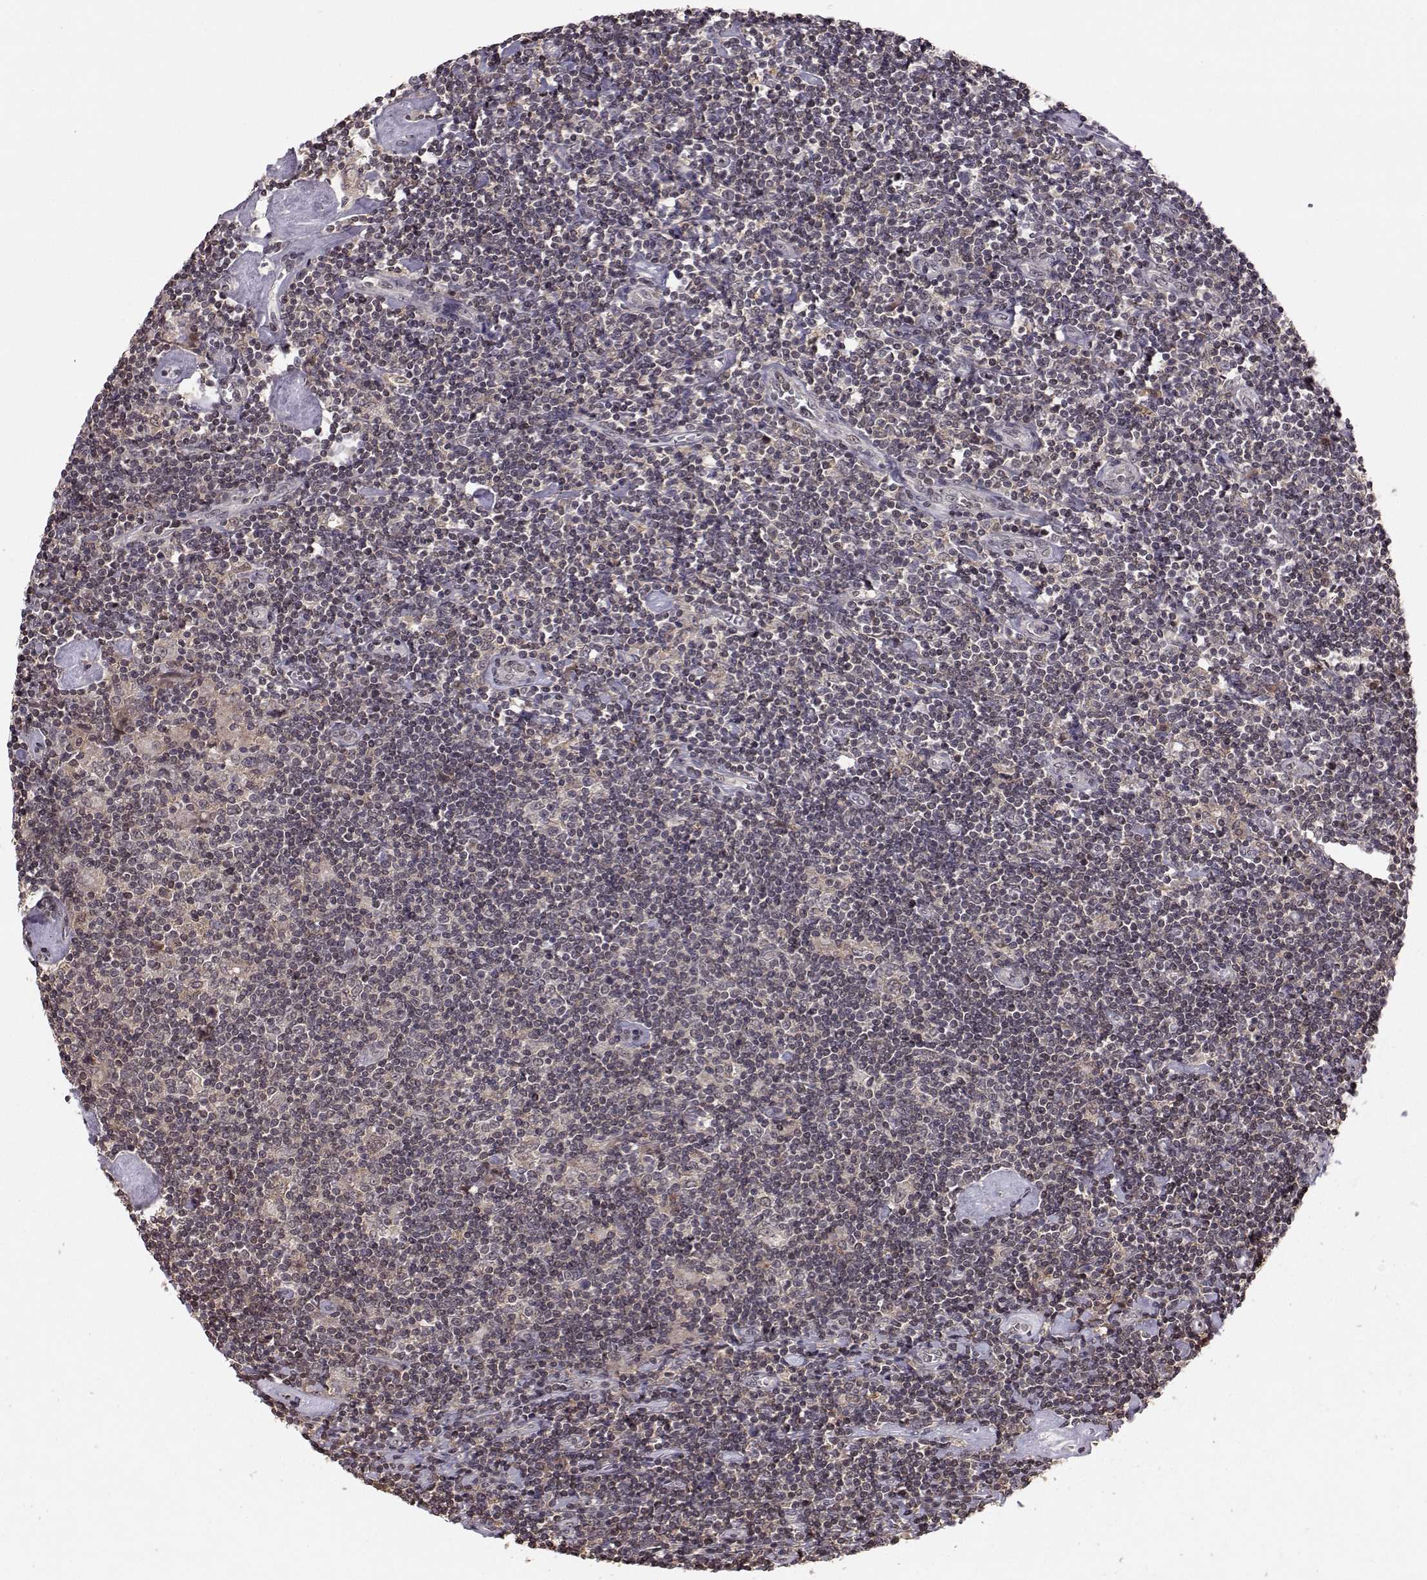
{"staining": {"intensity": "negative", "quantity": "none", "location": "none"}, "tissue": "lymphoma", "cell_type": "Tumor cells", "image_type": "cancer", "snomed": [{"axis": "morphology", "description": "Hodgkin's disease, NOS"}, {"axis": "topography", "description": "Lymph node"}], "caption": "Immunohistochemistry histopathology image of neoplastic tissue: Hodgkin's disease stained with DAB (3,3'-diaminobenzidine) demonstrates no significant protein staining in tumor cells.", "gene": "PLEKHG3", "patient": {"sex": "male", "age": 40}}